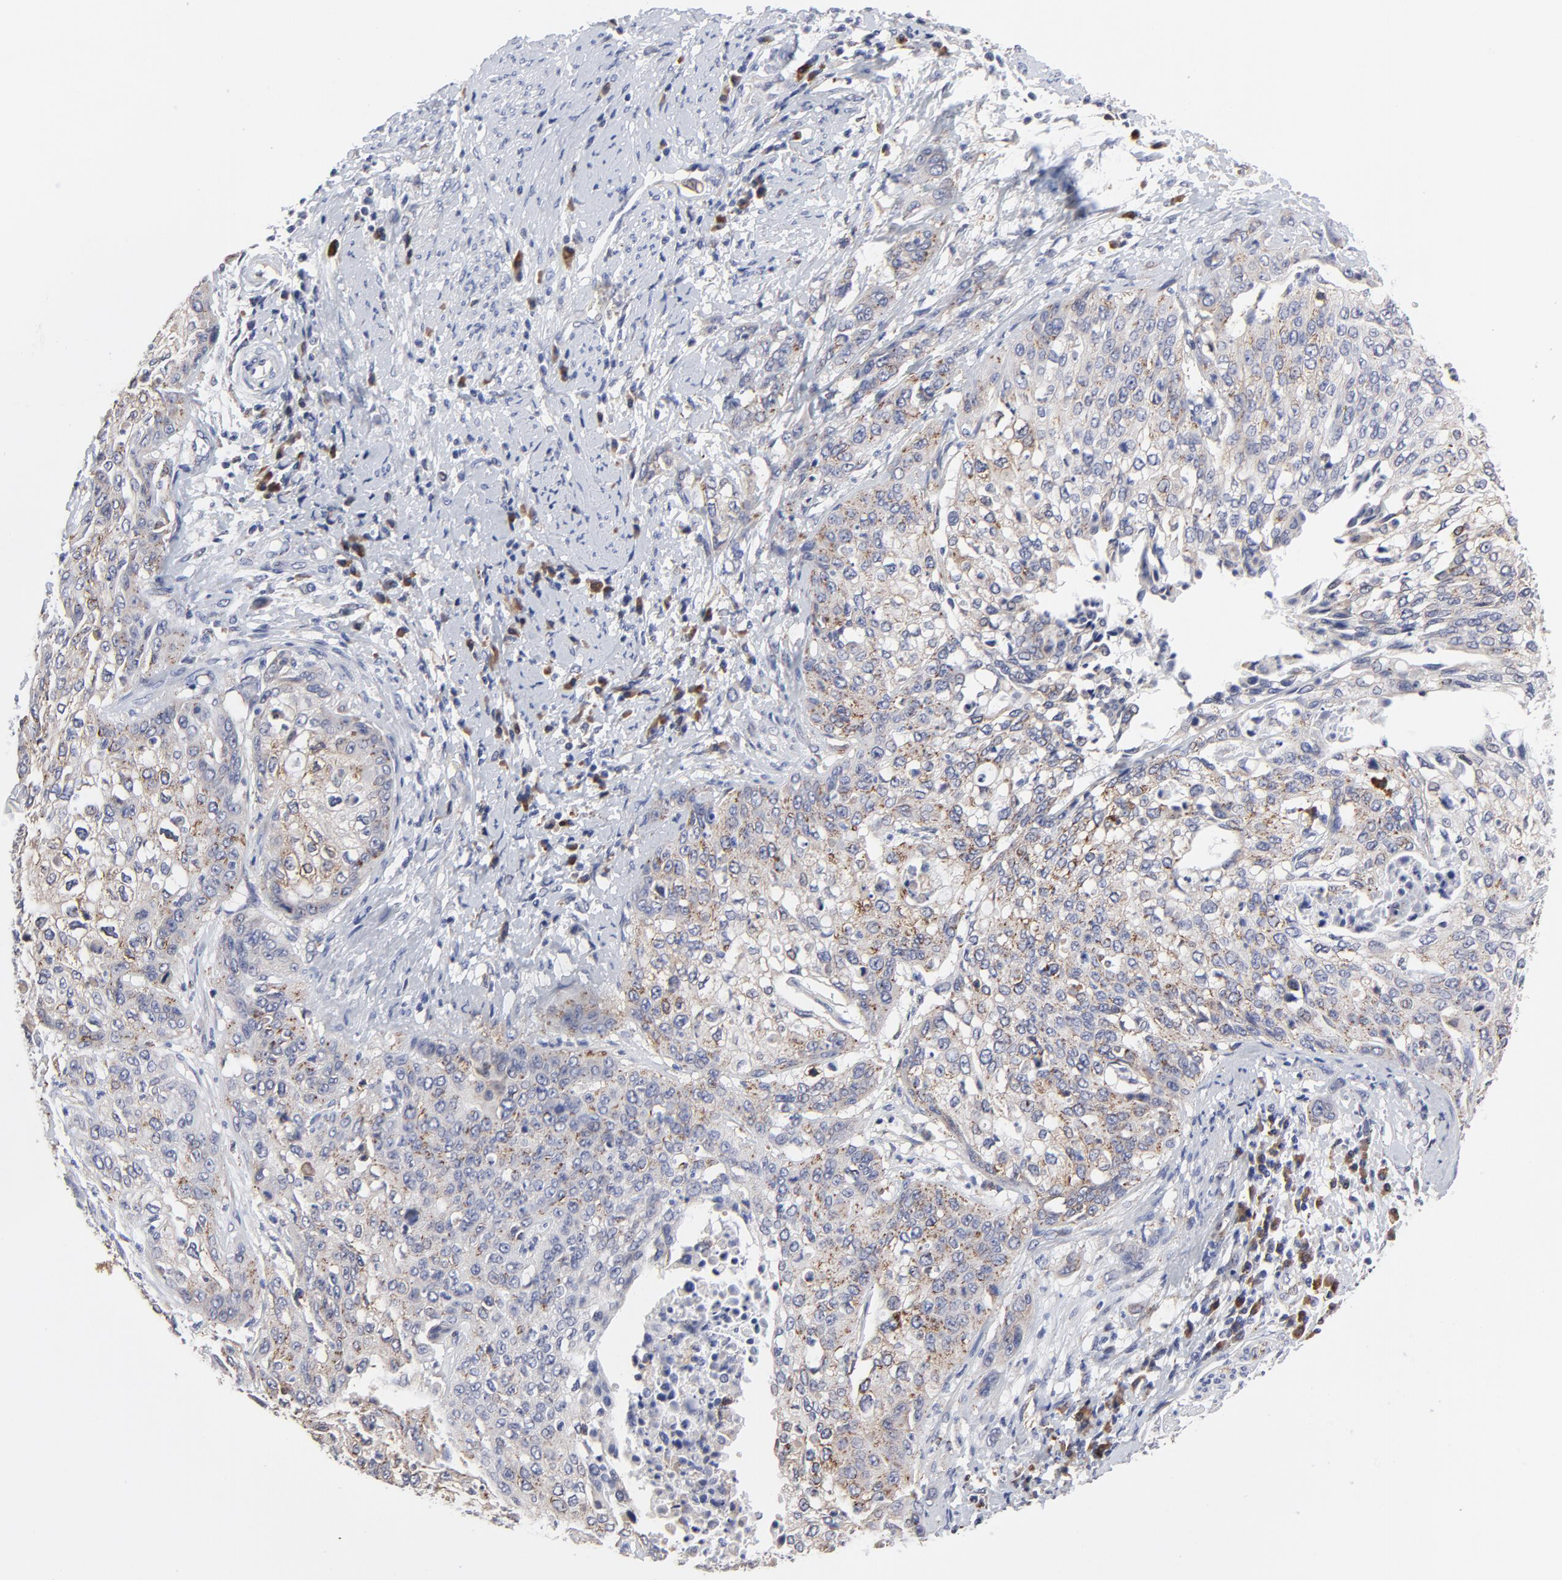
{"staining": {"intensity": "moderate", "quantity": "25%-75%", "location": "cytoplasmic/membranous"}, "tissue": "cervical cancer", "cell_type": "Tumor cells", "image_type": "cancer", "snomed": [{"axis": "morphology", "description": "Squamous cell carcinoma, NOS"}, {"axis": "topography", "description": "Cervix"}], "caption": "A medium amount of moderate cytoplasmic/membranous positivity is seen in approximately 25%-75% of tumor cells in cervical cancer (squamous cell carcinoma) tissue.", "gene": "TRIM22", "patient": {"sex": "female", "age": 41}}